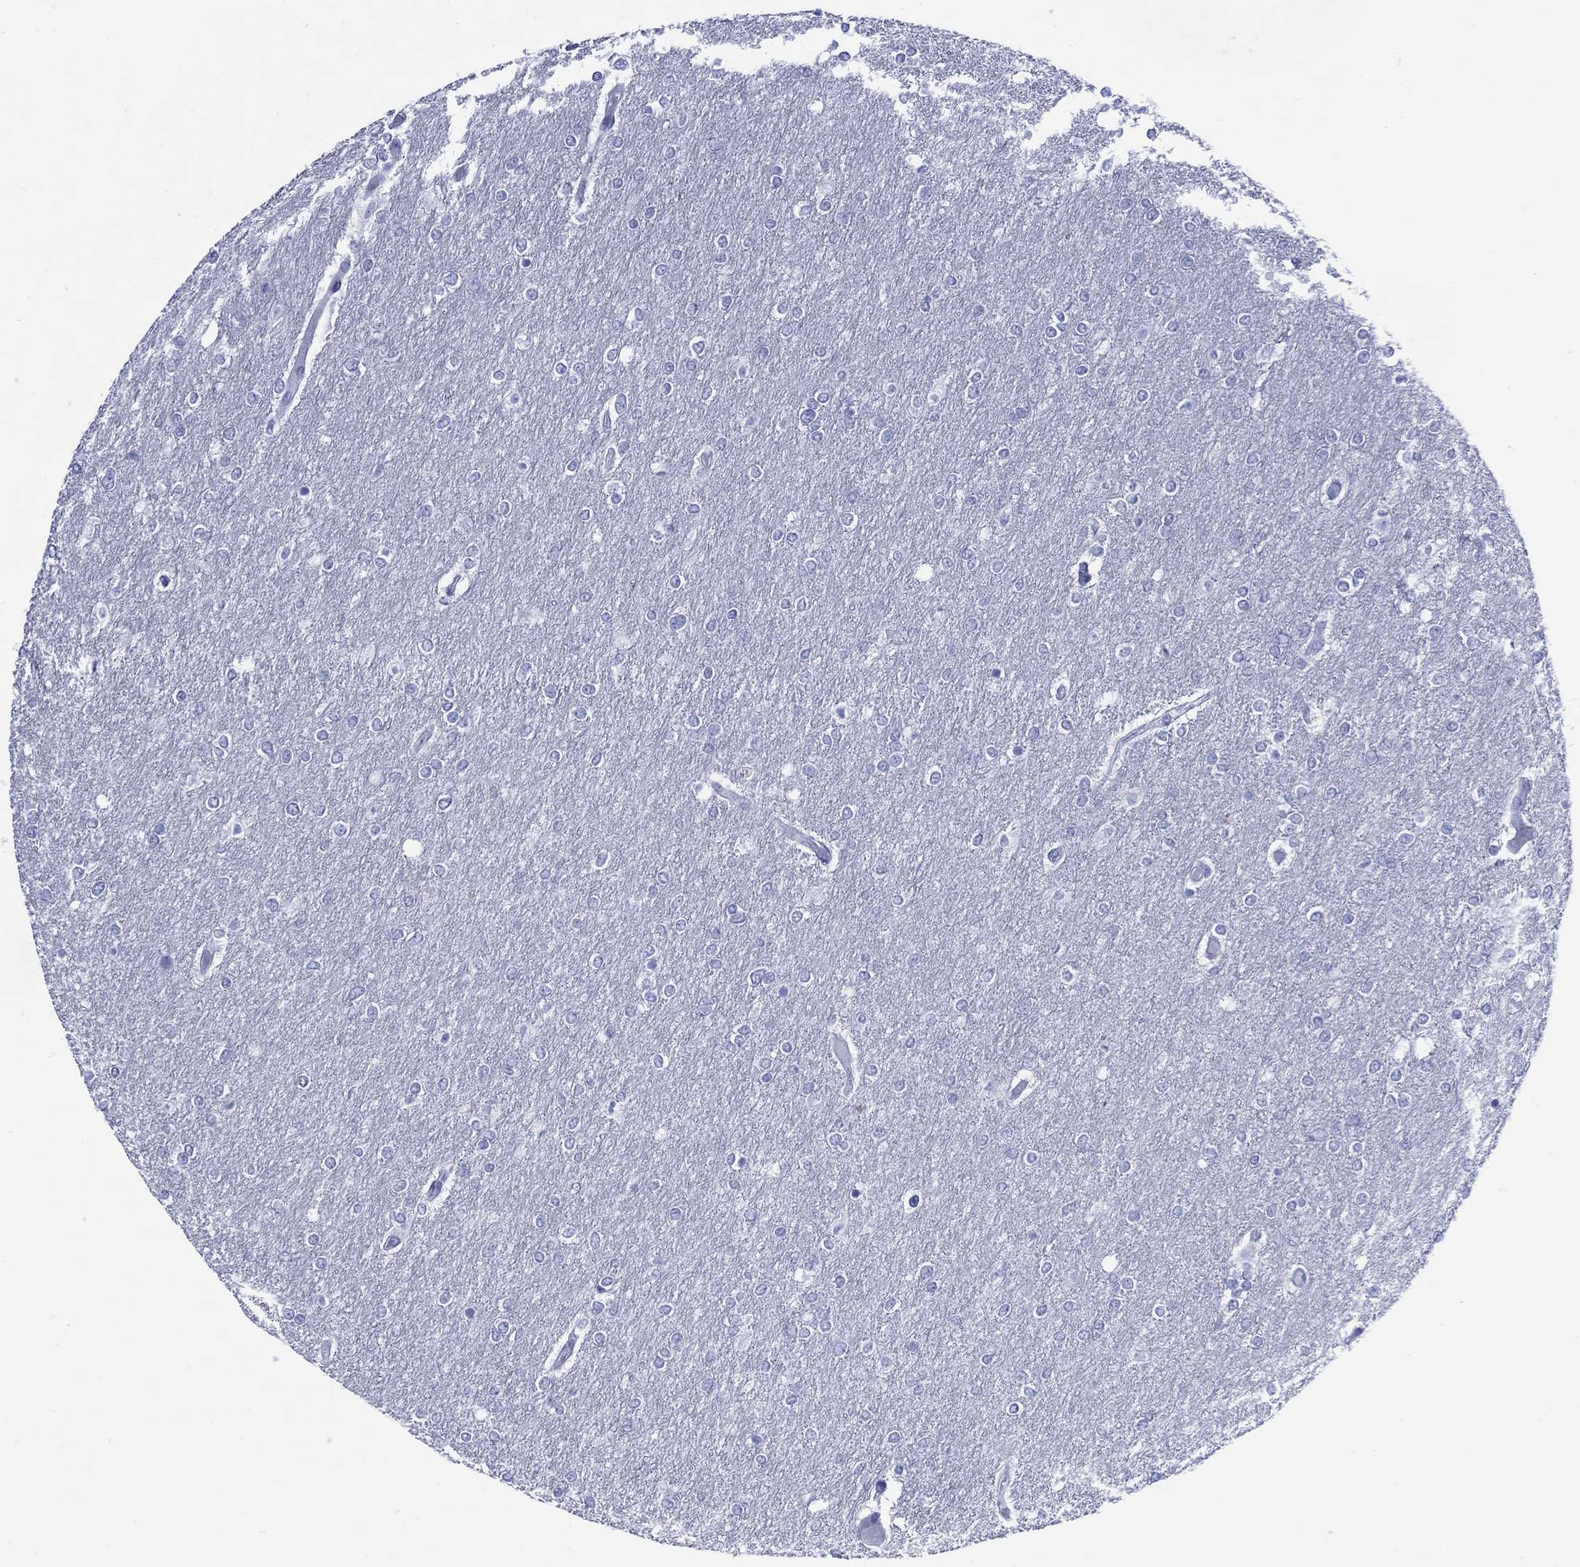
{"staining": {"intensity": "negative", "quantity": "none", "location": "none"}, "tissue": "glioma", "cell_type": "Tumor cells", "image_type": "cancer", "snomed": [{"axis": "morphology", "description": "Glioma, malignant, High grade"}, {"axis": "topography", "description": "Brain"}], "caption": "Immunohistochemistry of glioma demonstrates no staining in tumor cells. (DAB (3,3'-diaminobenzidine) immunohistochemistry, high magnification).", "gene": "LRRD1", "patient": {"sex": "female", "age": 61}}